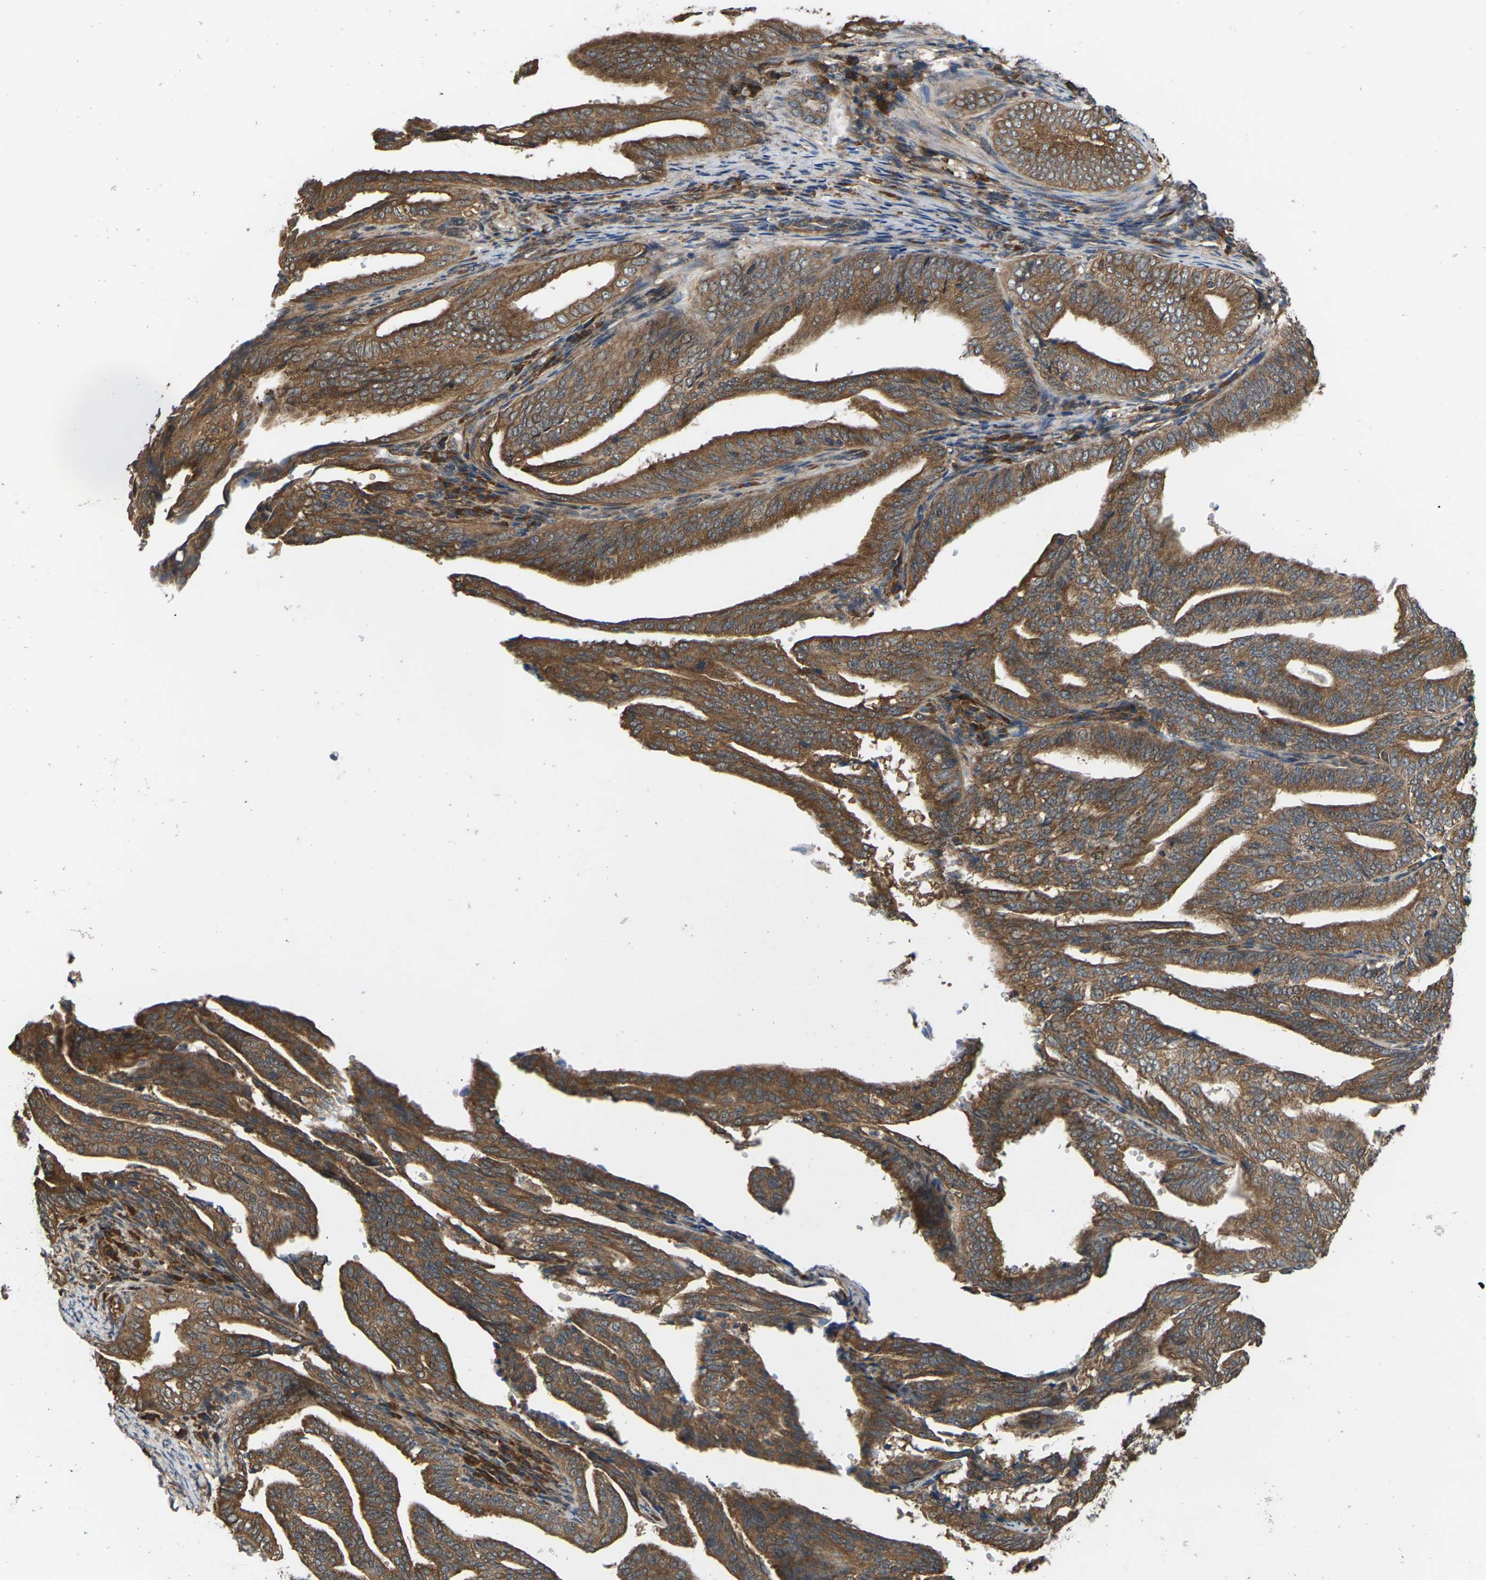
{"staining": {"intensity": "strong", "quantity": ">75%", "location": "cytoplasmic/membranous"}, "tissue": "endometrial cancer", "cell_type": "Tumor cells", "image_type": "cancer", "snomed": [{"axis": "morphology", "description": "Adenocarcinoma, NOS"}, {"axis": "topography", "description": "Endometrium"}], "caption": "Endometrial cancer (adenocarcinoma) stained for a protein demonstrates strong cytoplasmic/membranous positivity in tumor cells.", "gene": "NRAS", "patient": {"sex": "female", "age": 58}}